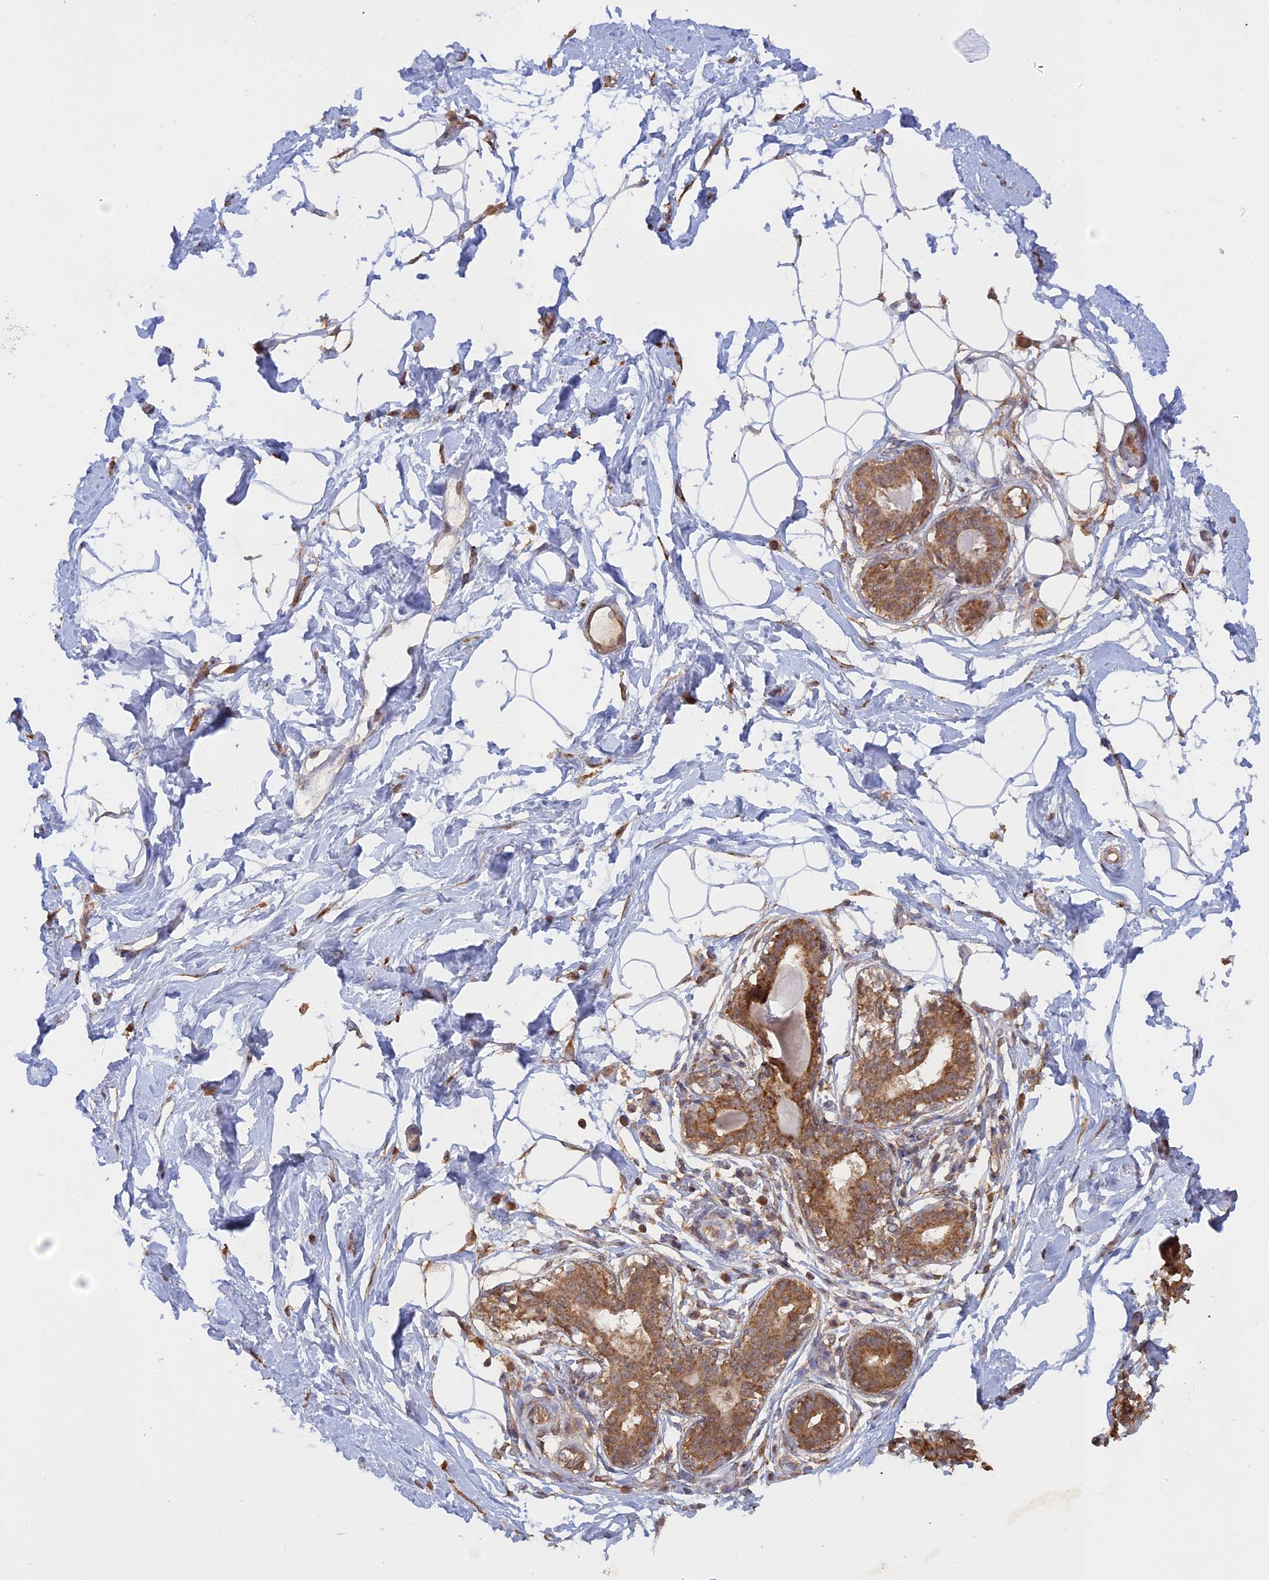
{"staining": {"intensity": "negative", "quantity": "none", "location": "none"}, "tissue": "breast", "cell_type": "Adipocytes", "image_type": "normal", "snomed": [{"axis": "morphology", "description": "Normal tissue, NOS"}, {"axis": "topography", "description": "Breast"}], "caption": "An immunohistochemistry (IHC) micrograph of benign breast is shown. There is no staining in adipocytes of breast. (Brightfield microscopy of DAB immunohistochemistry (IHC) at high magnification).", "gene": "FAM210B", "patient": {"sex": "female", "age": 45}}